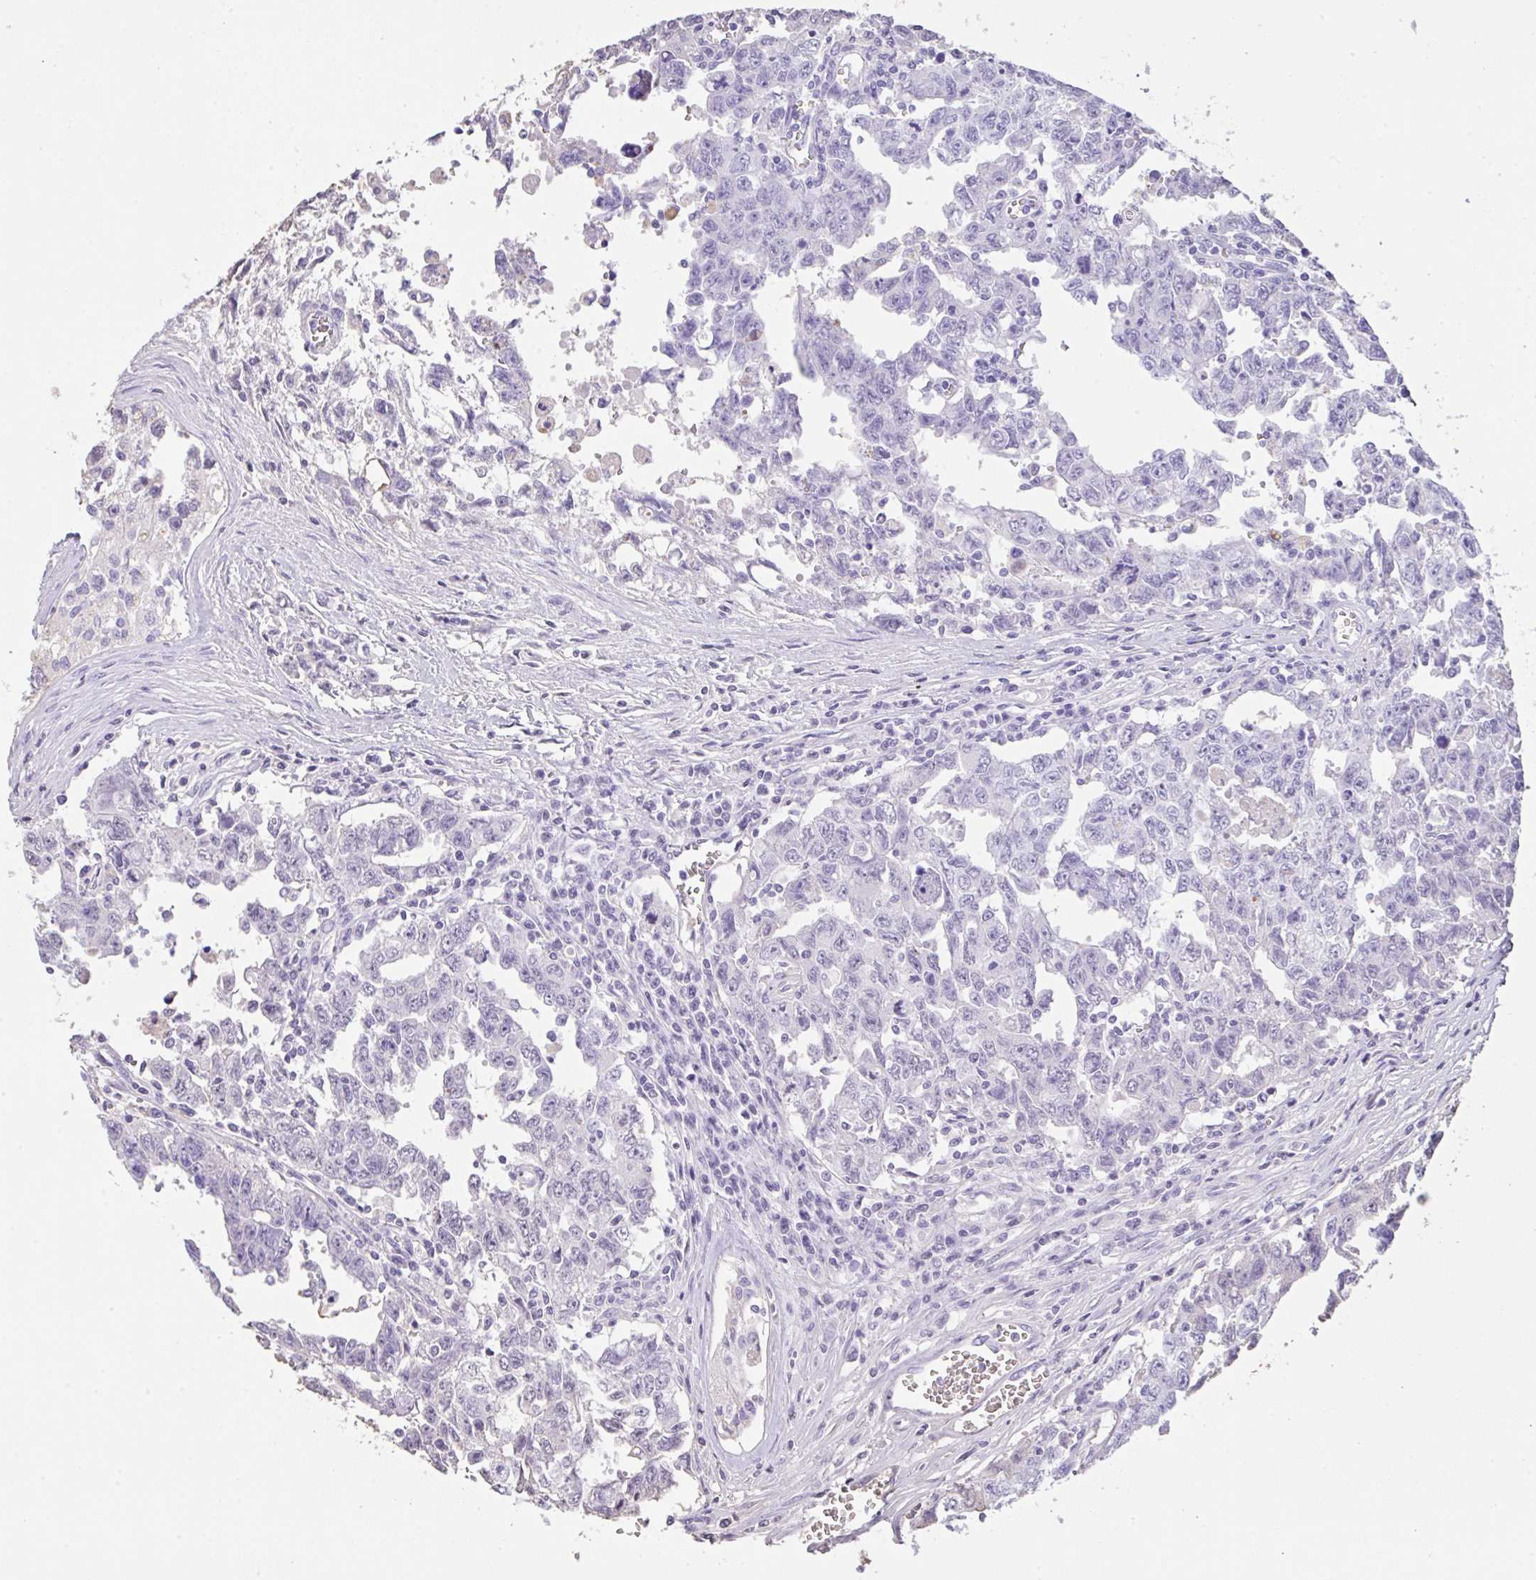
{"staining": {"intensity": "negative", "quantity": "none", "location": "none"}, "tissue": "testis cancer", "cell_type": "Tumor cells", "image_type": "cancer", "snomed": [{"axis": "morphology", "description": "Carcinoma, Embryonal, NOS"}, {"axis": "topography", "description": "Testis"}], "caption": "The micrograph shows no significant positivity in tumor cells of testis embryonal carcinoma.", "gene": "HOXC12", "patient": {"sex": "male", "age": 24}}